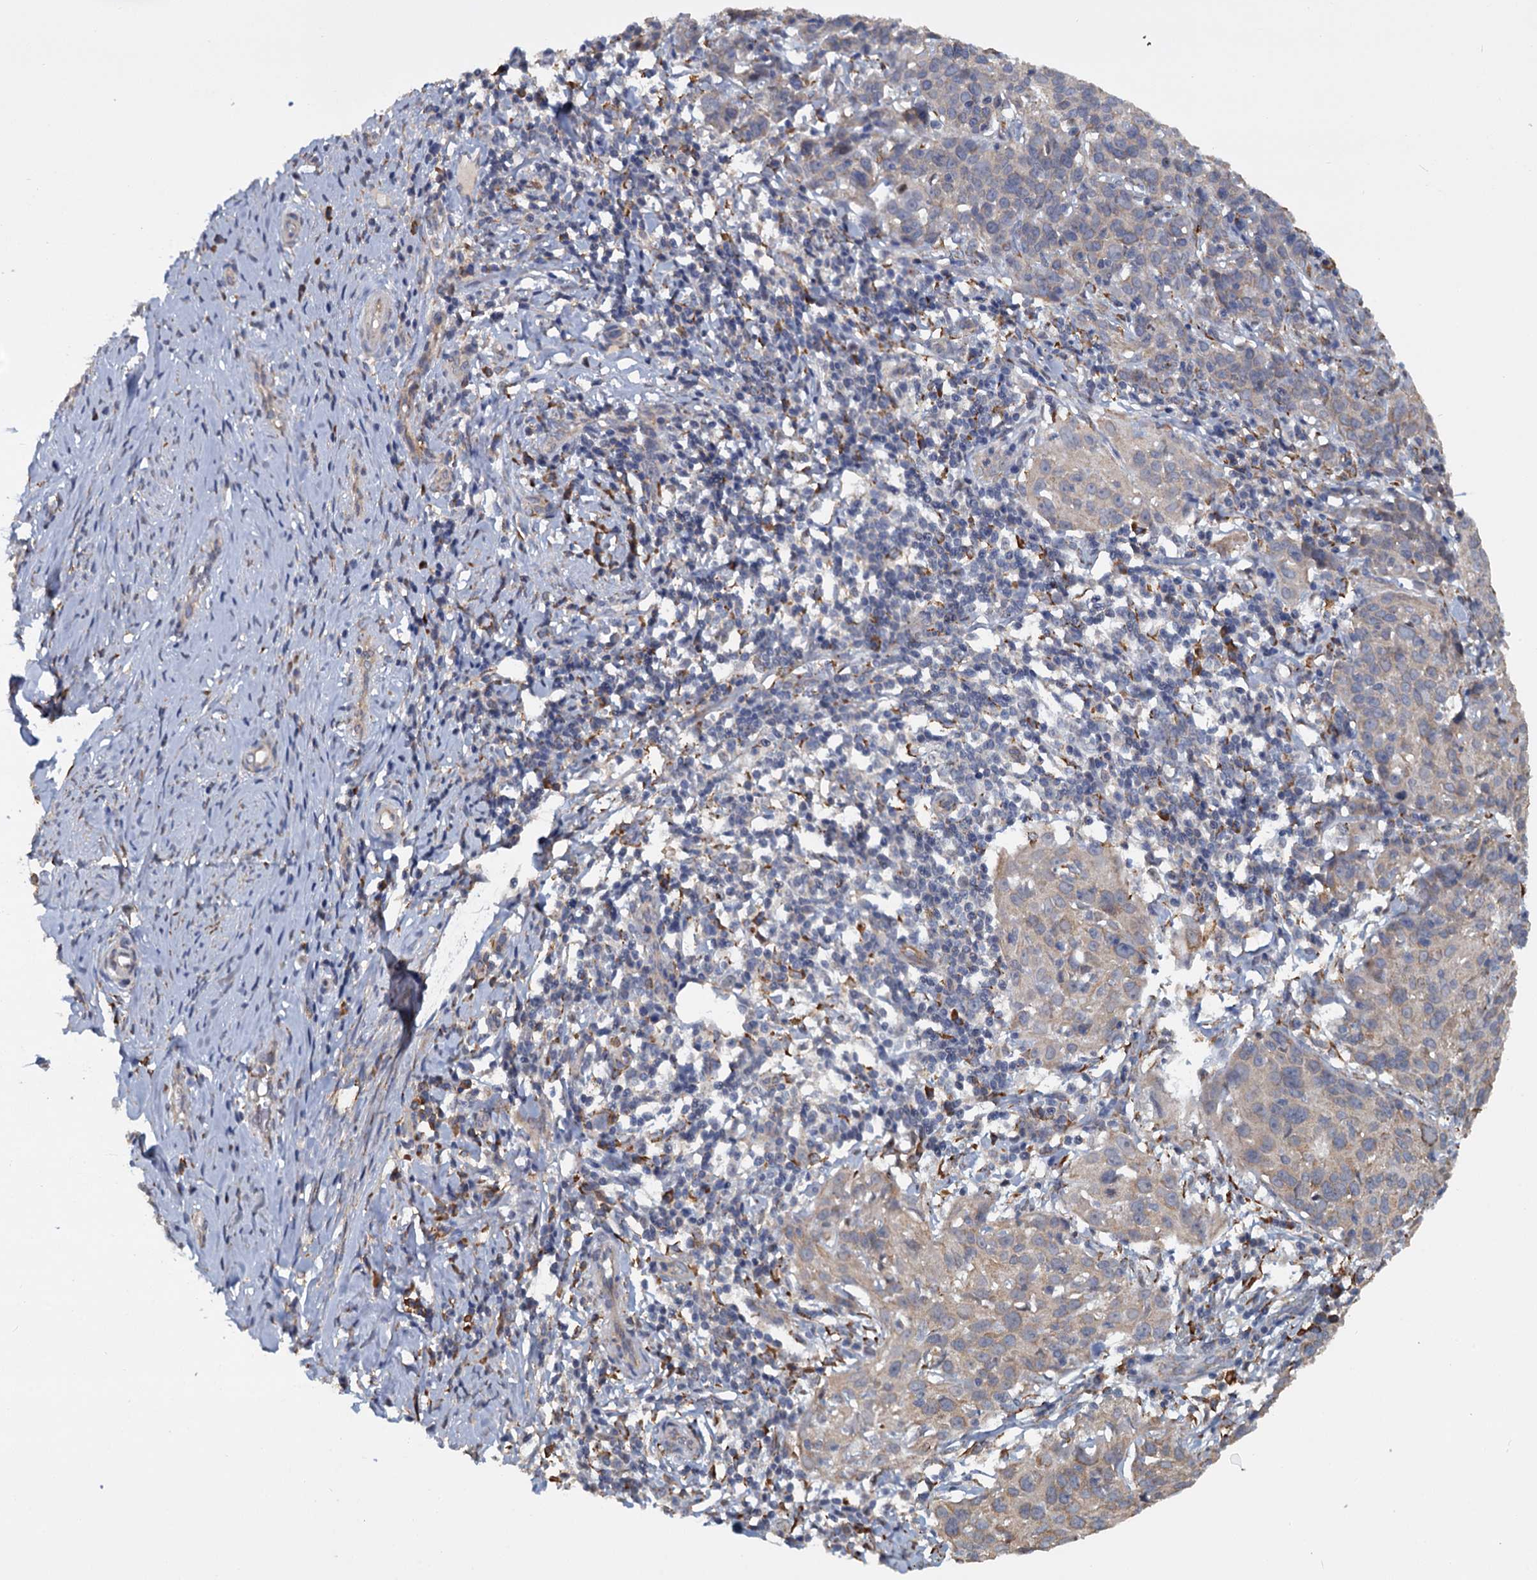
{"staining": {"intensity": "weak", "quantity": "25%-75%", "location": "cytoplasmic/membranous"}, "tissue": "cervical cancer", "cell_type": "Tumor cells", "image_type": "cancer", "snomed": [{"axis": "morphology", "description": "Squamous cell carcinoma, NOS"}, {"axis": "topography", "description": "Cervix"}], "caption": "Human cervical squamous cell carcinoma stained with a protein marker reveals weak staining in tumor cells.", "gene": "LRRC51", "patient": {"sex": "female", "age": 50}}